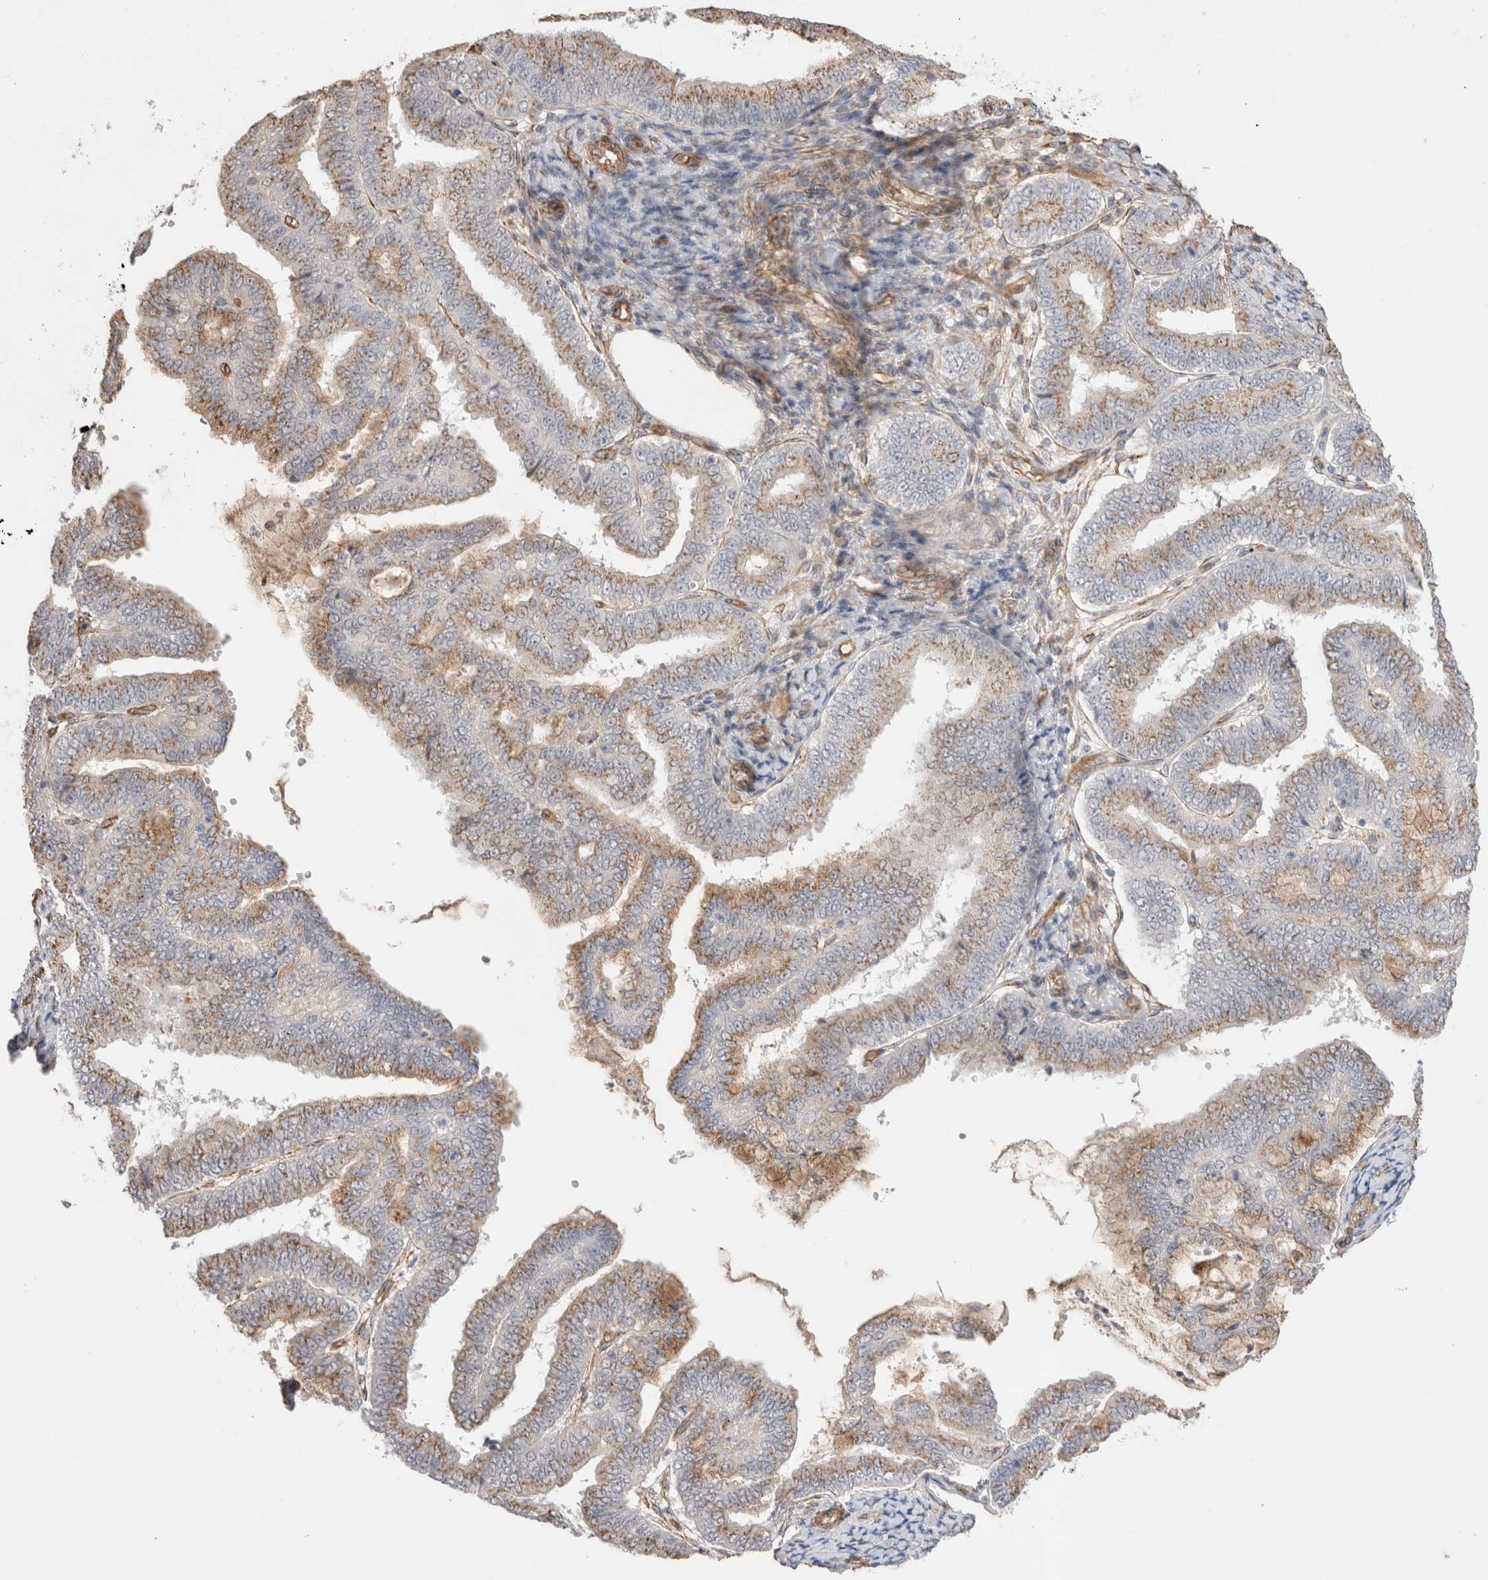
{"staining": {"intensity": "moderate", "quantity": ">75%", "location": "cytoplasmic/membranous"}, "tissue": "endometrial cancer", "cell_type": "Tumor cells", "image_type": "cancer", "snomed": [{"axis": "morphology", "description": "Adenocarcinoma, NOS"}, {"axis": "topography", "description": "Endometrium"}], "caption": "This is an image of immunohistochemistry (IHC) staining of adenocarcinoma (endometrial), which shows moderate staining in the cytoplasmic/membranous of tumor cells.", "gene": "CAAP1", "patient": {"sex": "female", "age": 63}}